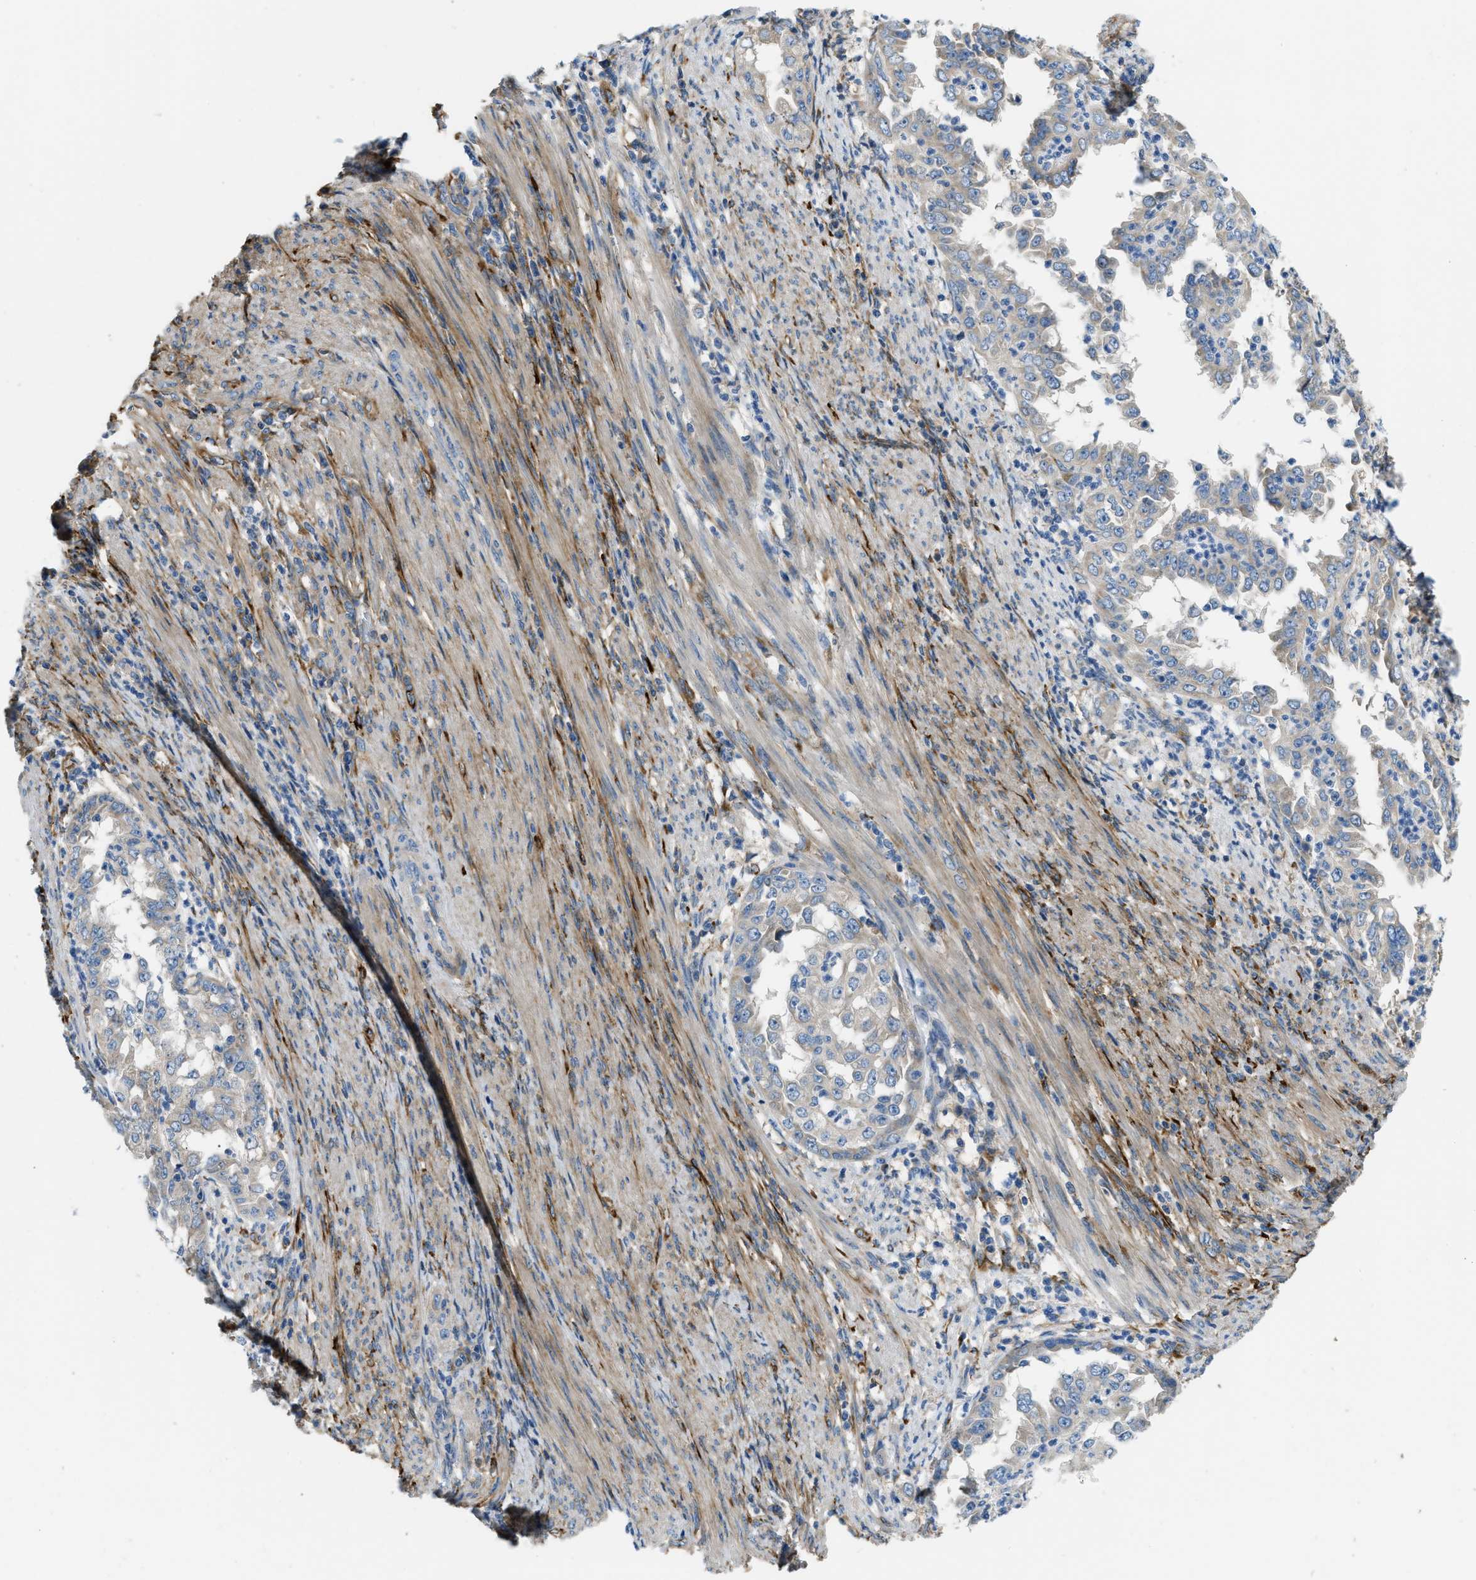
{"staining": {"intensity": "negative", "quantity": "none", "location": "none"}, "tissue": "endometrial cancer", "cell_type": "Tumor cells", "image_type": "cancer", "snomed": [{"axis": "morphology", "description": "Adenocarcinoma, NOS"}, {"axis": "topography", "description": "Endometrium"}], "caption": "Immunohistochemistry (IHC) of endometrial cancer demonstrates no positivity in tumor cells.", "gene": "COL15A1", "patient": {"sex": "female", "age": 85}}